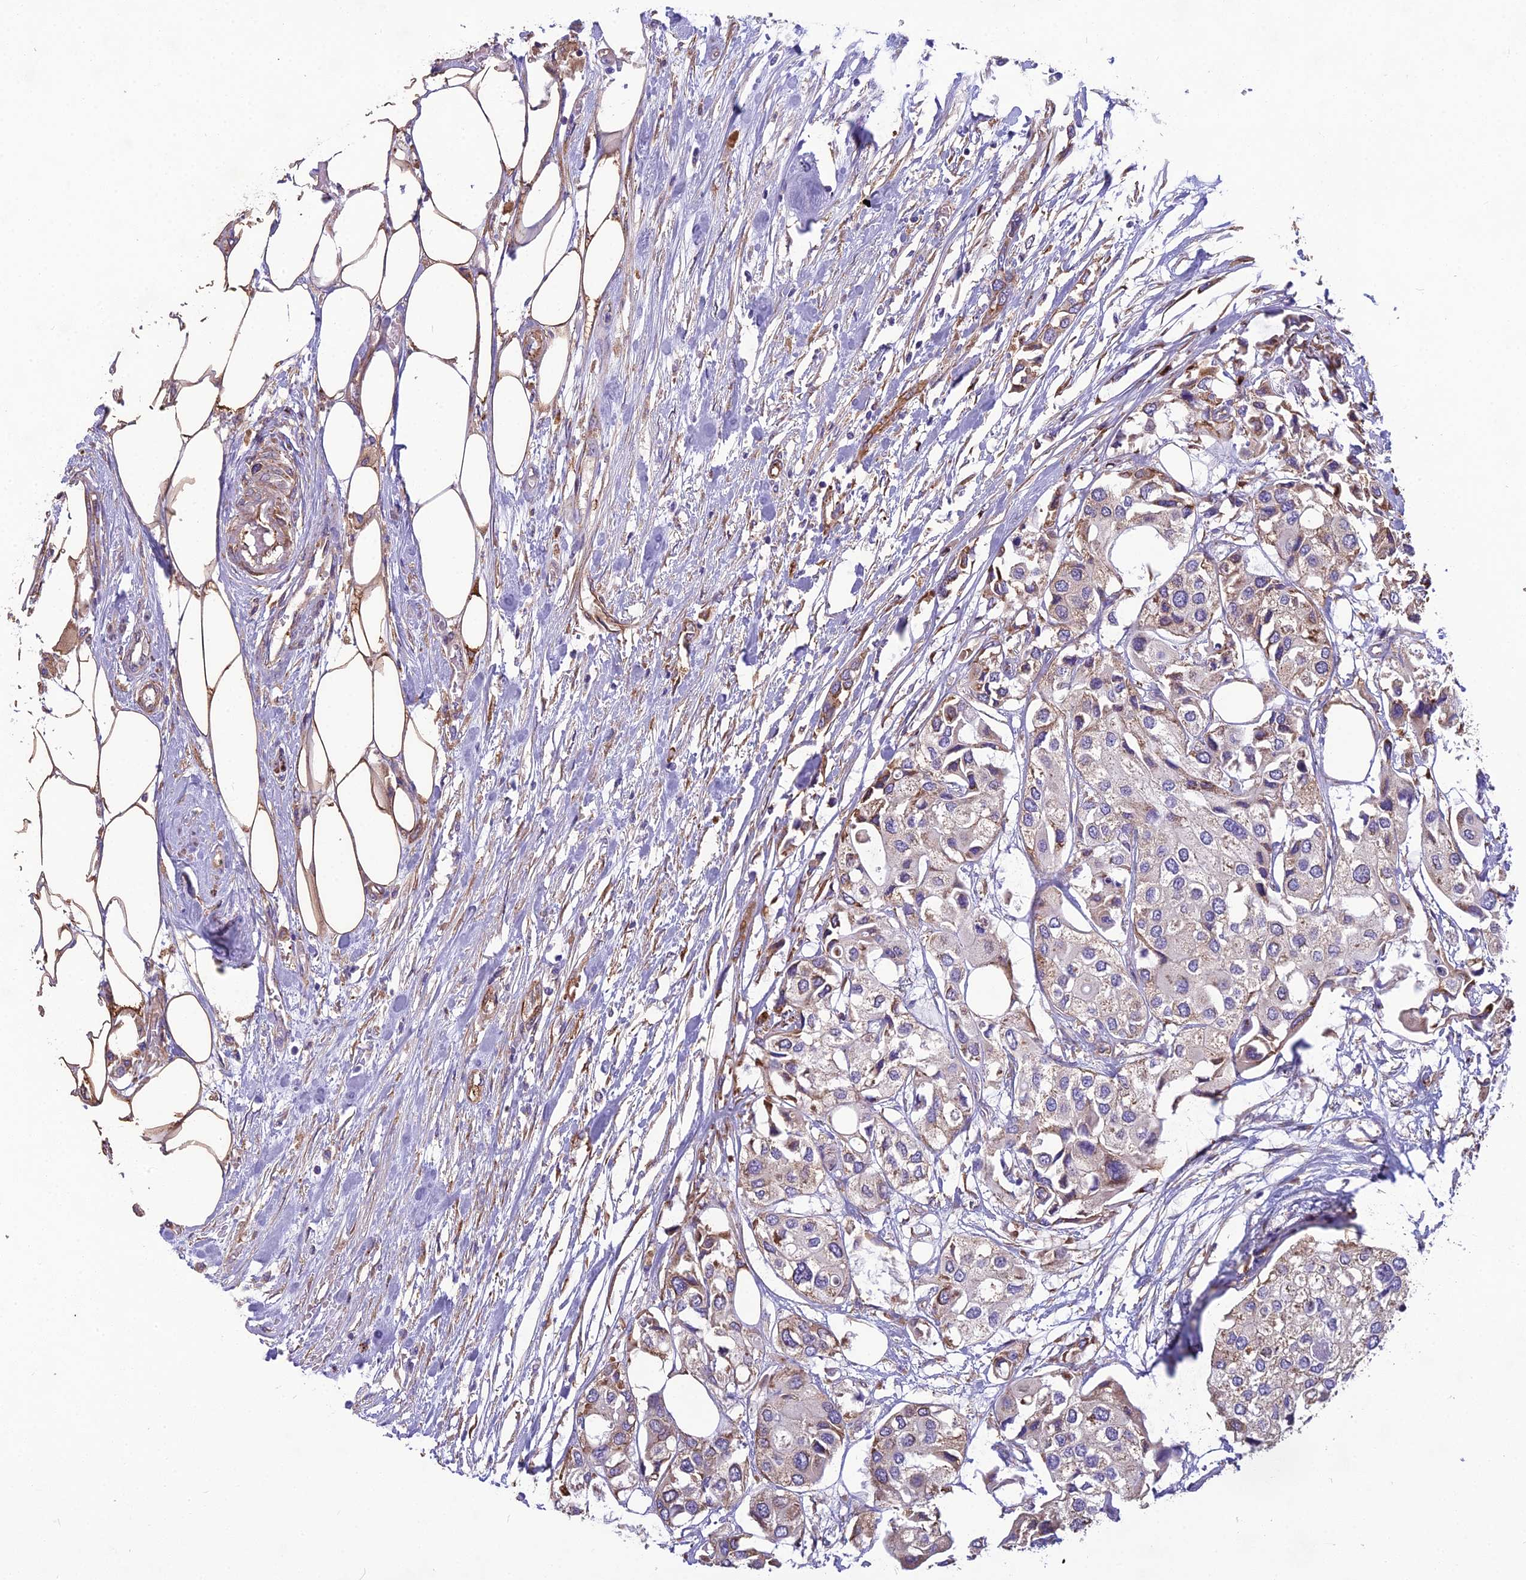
{"staining": {"intensity": "moderate", "quantity": "<25%", "location": "cytoplasmic/membranous"}, "tissue": "urothelial cancer", "cell_type": "Tumor cells", "image_type": "cancer", "snomed": [{"axis": "morphology", "description": "Urothelial carcinoma, High grade"}, {"axis": "topography", "description": "Urinary bladder"}], "caption": "About <25% of tumor cells in human urothelial carcinoma (high-grade) show moderate cytoplasmic/membranous protein positivity as visualized by brown immunohistochemical staining.", "gene": "SPDL1", "patient": {"sex": "male", "age": 64}}